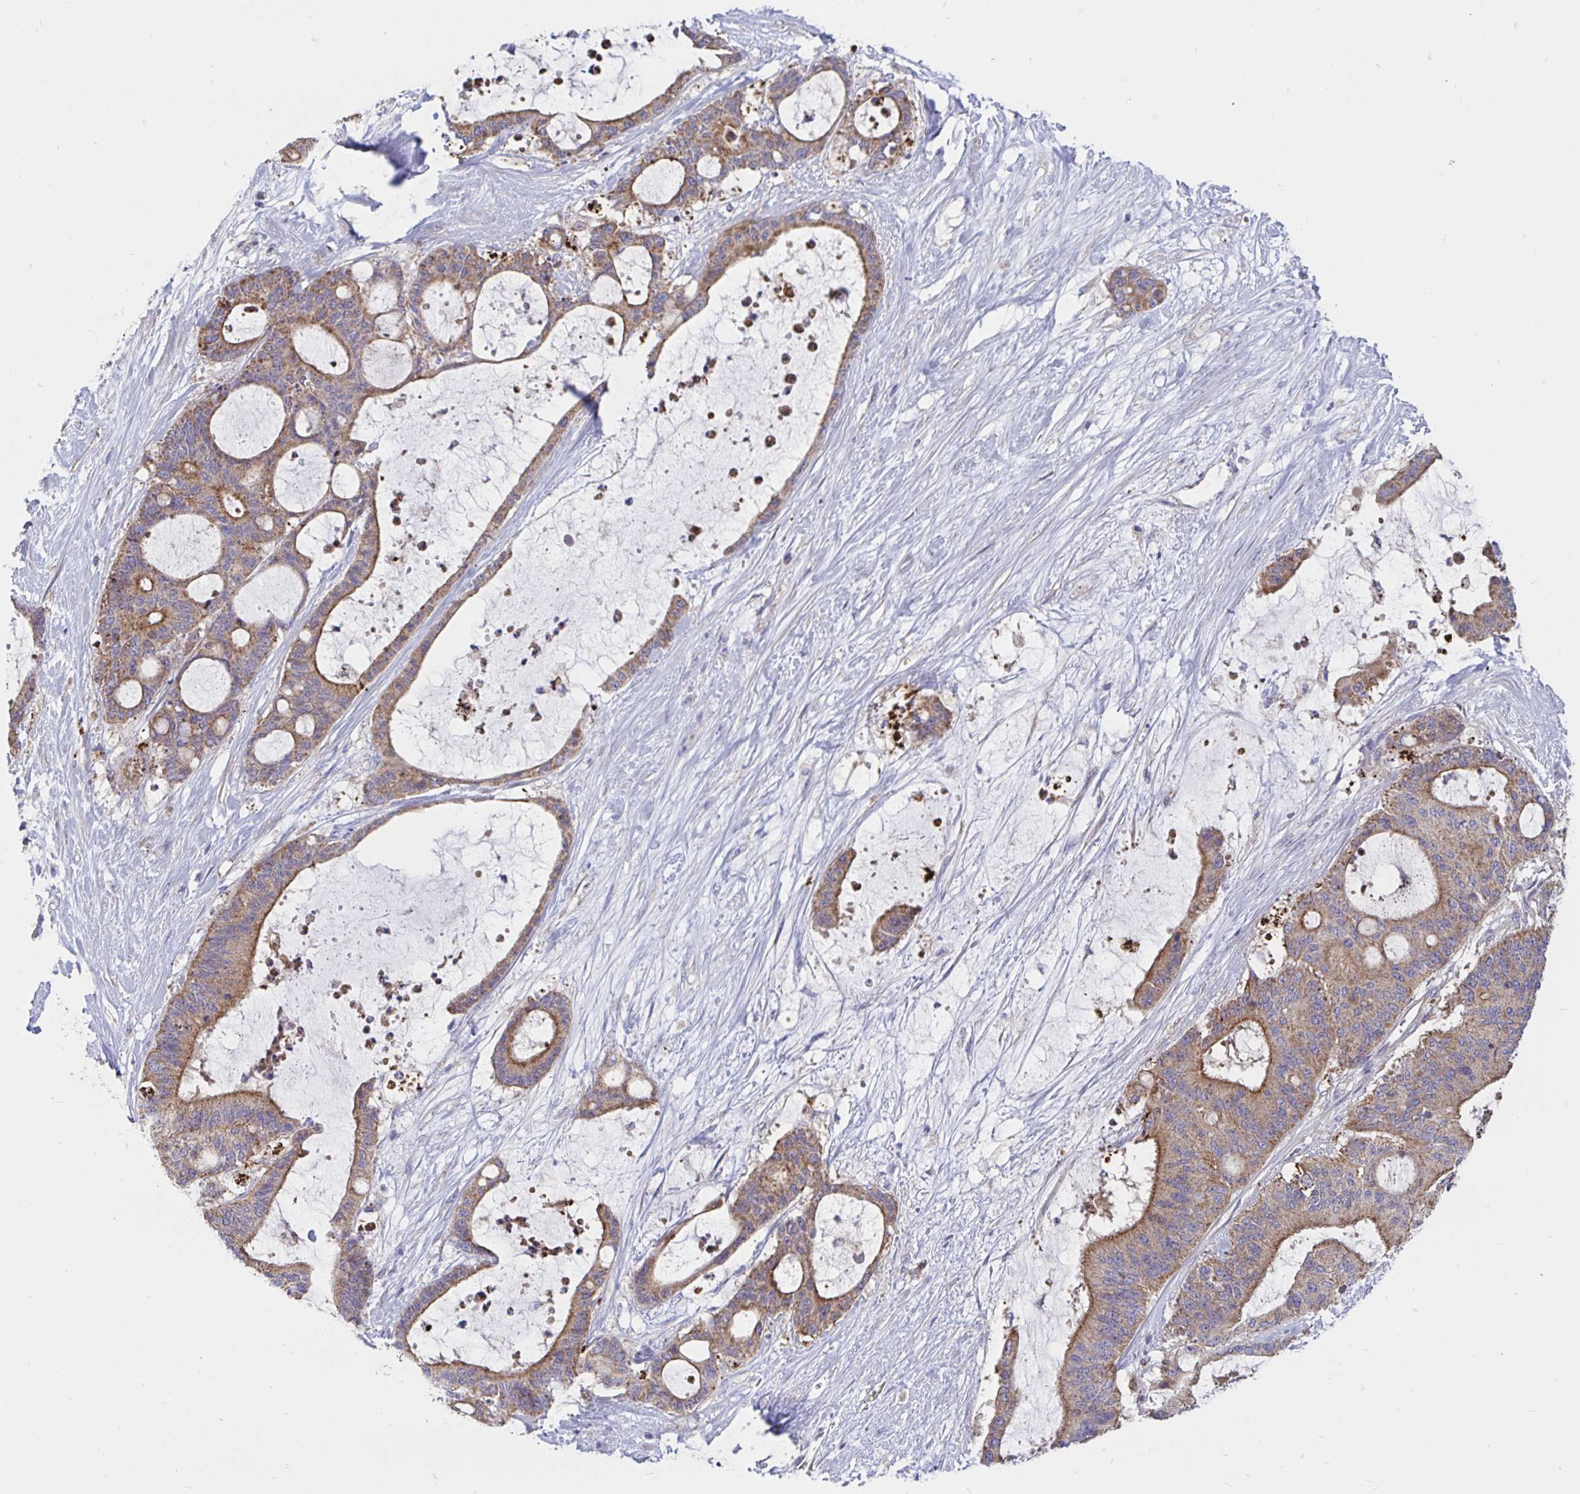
{"staining": {"intensity": "moderate", "quantity": ">75%", "location": "cytoplasmic/membranous"}, "tissue": "liver cancer", "cell_type": "Tumor cells", "image_type": "cancer", "snomed": [{"axis": "morphology", "description": "Normal tissue, NOS"}, {"axis": "morphology", "description": "Cholangiocarcinoma"}, {"axis": "topography", "description": "Liver"}, {"axis": "topography", "description": "Peripheral nerve tissue"}], "caption": "A medium amount of moderate cytoplasmic/membranous expression is appreciated in about >75% of tumor cells in liver cancer tissue.", "gene": "PRDX3", "patient": {"sex": "female", "age": 73}}